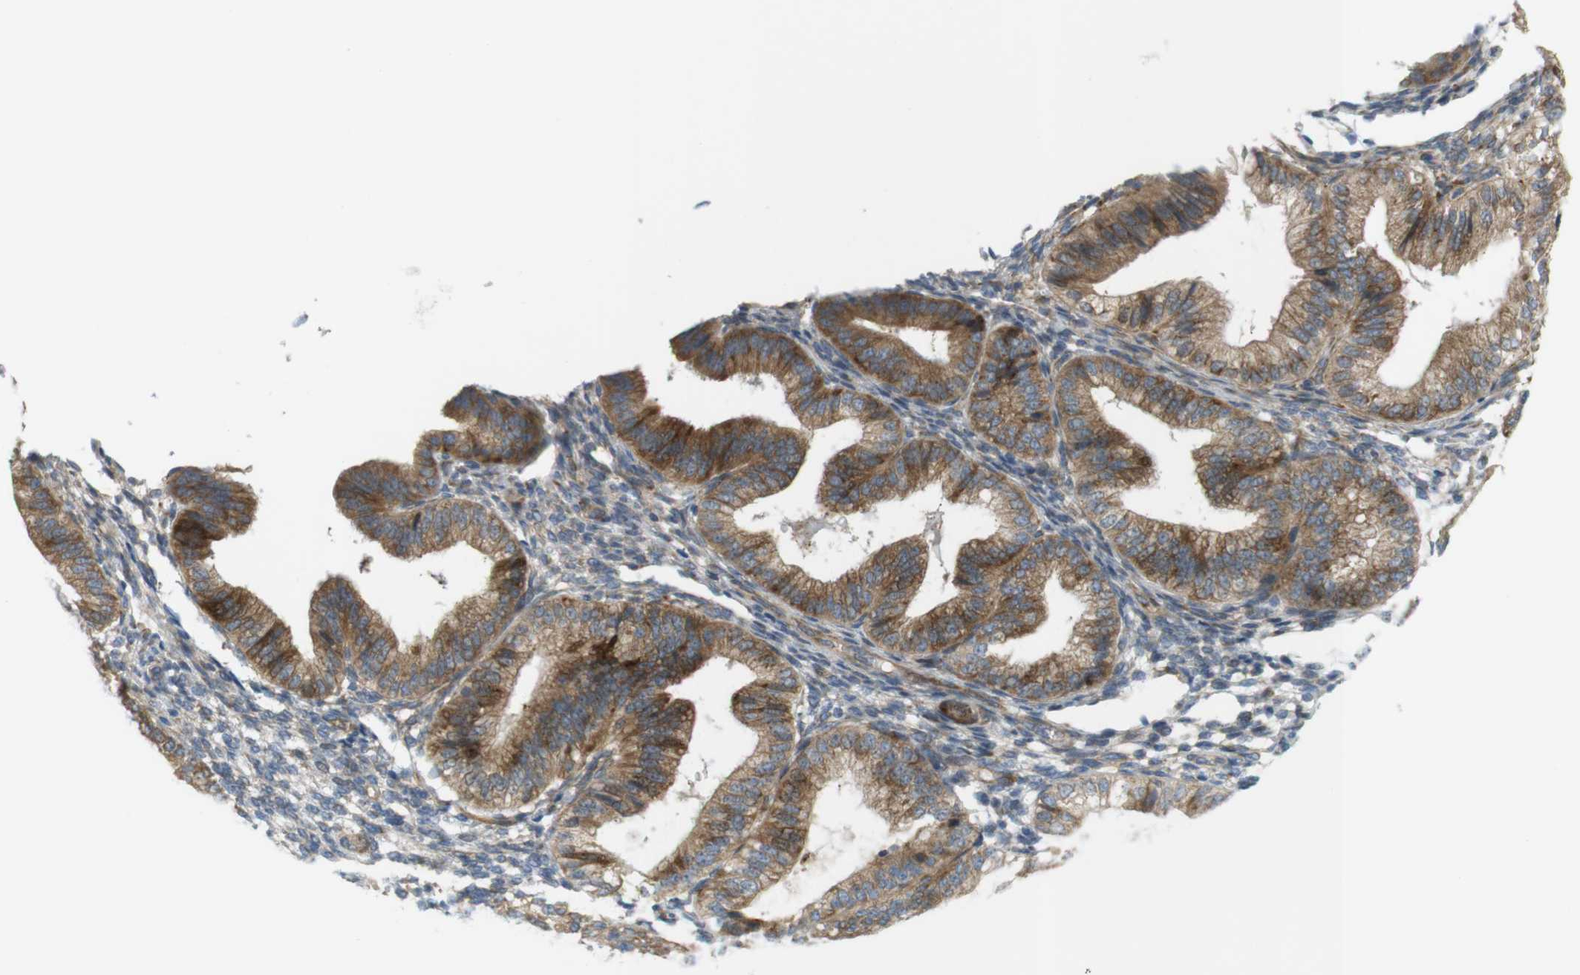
{"staining": {"intensity": "moderate", "quantity": "<25%", "location": "cytoplasmic/membranous"}, "tissue": "endometrium", "cell_type": "Cells in endometrial stroma", "image_type": "normal", "snomed": [{"axis": "morphology", "description": "Normal tissue, NOS"}, {"axis": "topography", "description": "Endometrium"}], "caption": "Protein staining of normal endometrium demonstrates moderate cytoplasmic/membranous positivity in approximately <25% of cells in endometrial stroma.", "gene": "GJC3", "patient": {"sex": "female", "age": 39}}